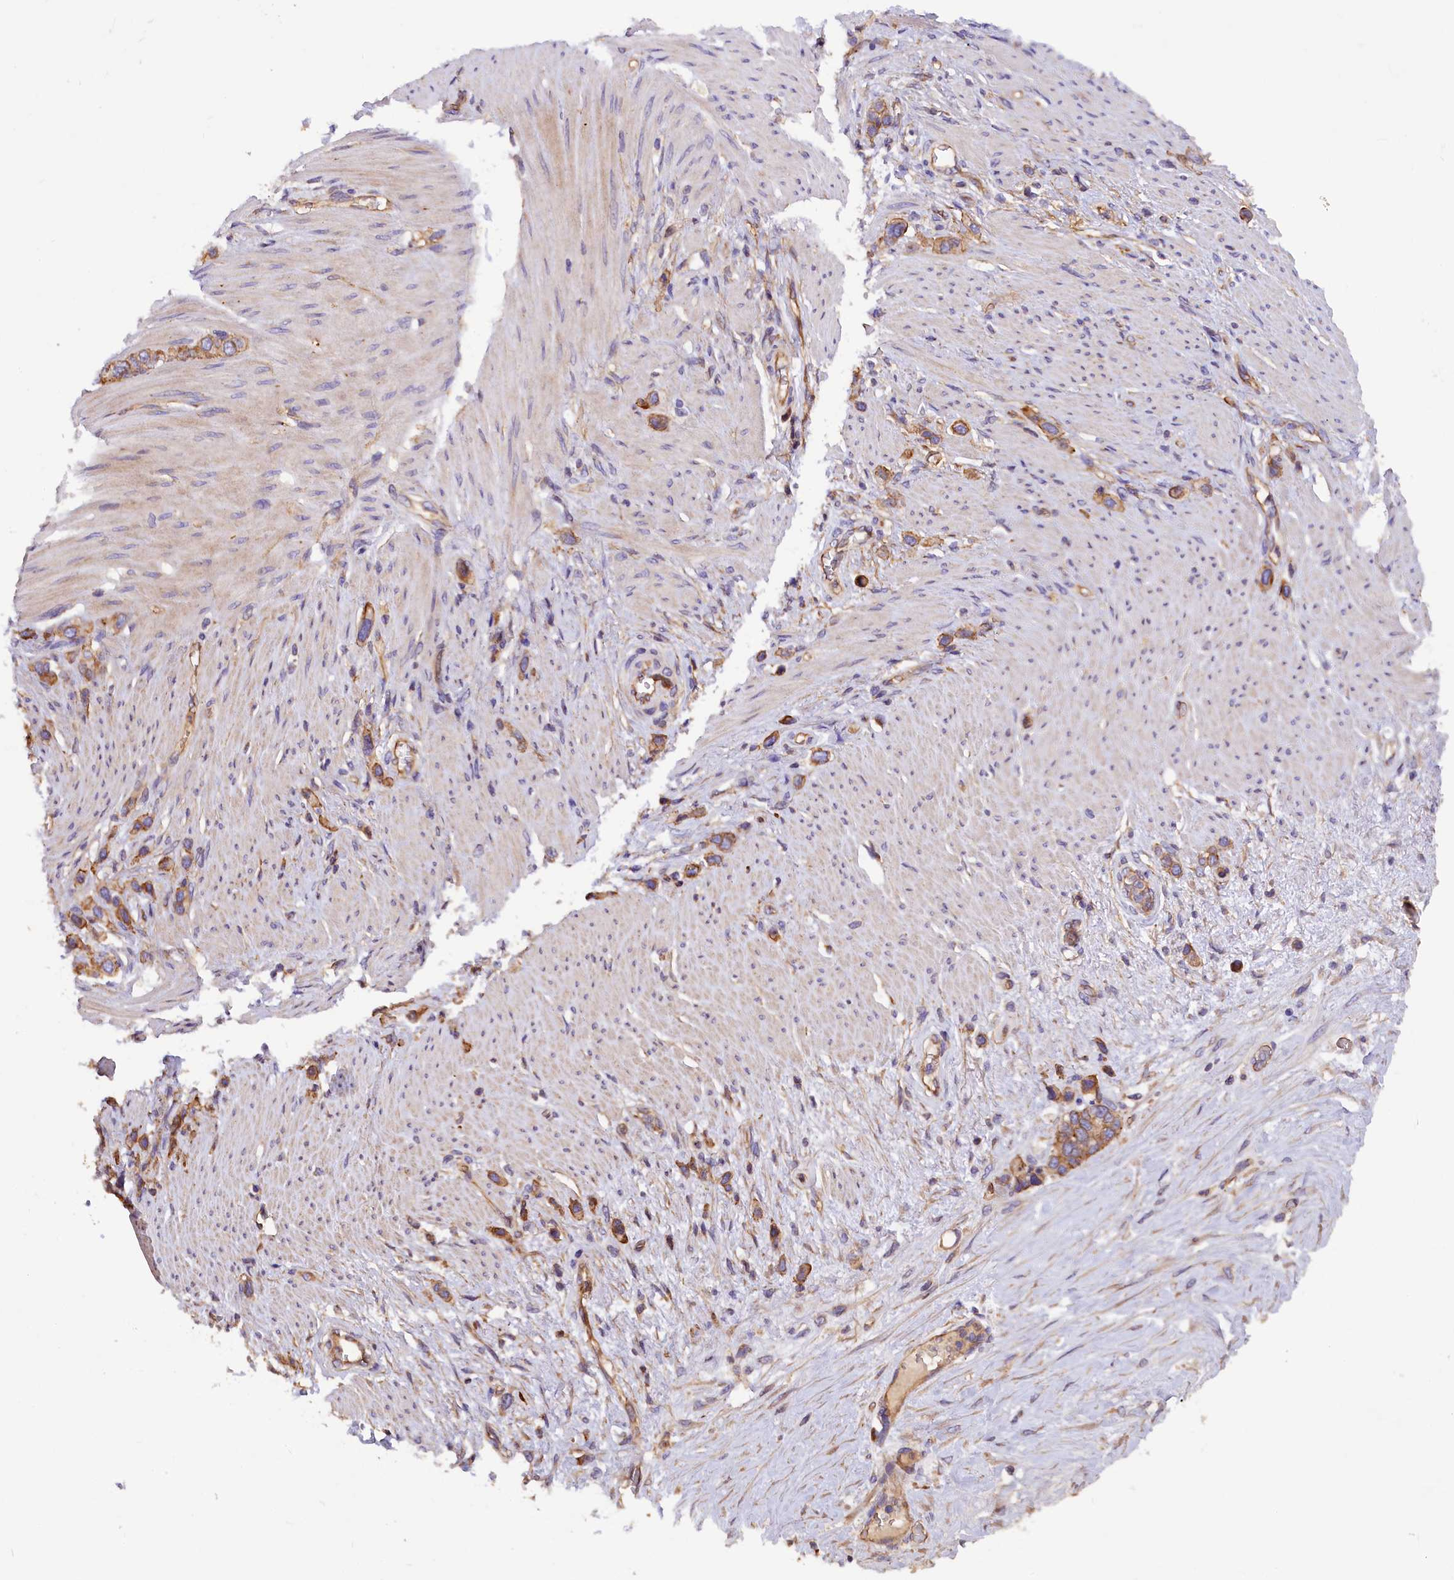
{"staining": {"intensity": "moderate", "quantity": "25%-75%", "location": "cytoplasmic/membranous"}, "tissue": "stomach cancer", "cell_type": "Tumor cells", "image_type": "cancer", "snomed": [{"axis": "morphology", "description": "Adenocarcinoma, NOS"}, {"axis": "morphology", "description": "Adenocarcinoma, High grade"}, {"axis": "topography", "description": "Stomach, upper"}, {"axis": "topography", "description": "Stomach, lower"}], "caption": "Human high-grade adenocarcinoma (stomach) stained with a protein marker displays moderate staining in tumor cells.", "gene": "ERMARD", "patient": {"sex": "female", "age": 65}}